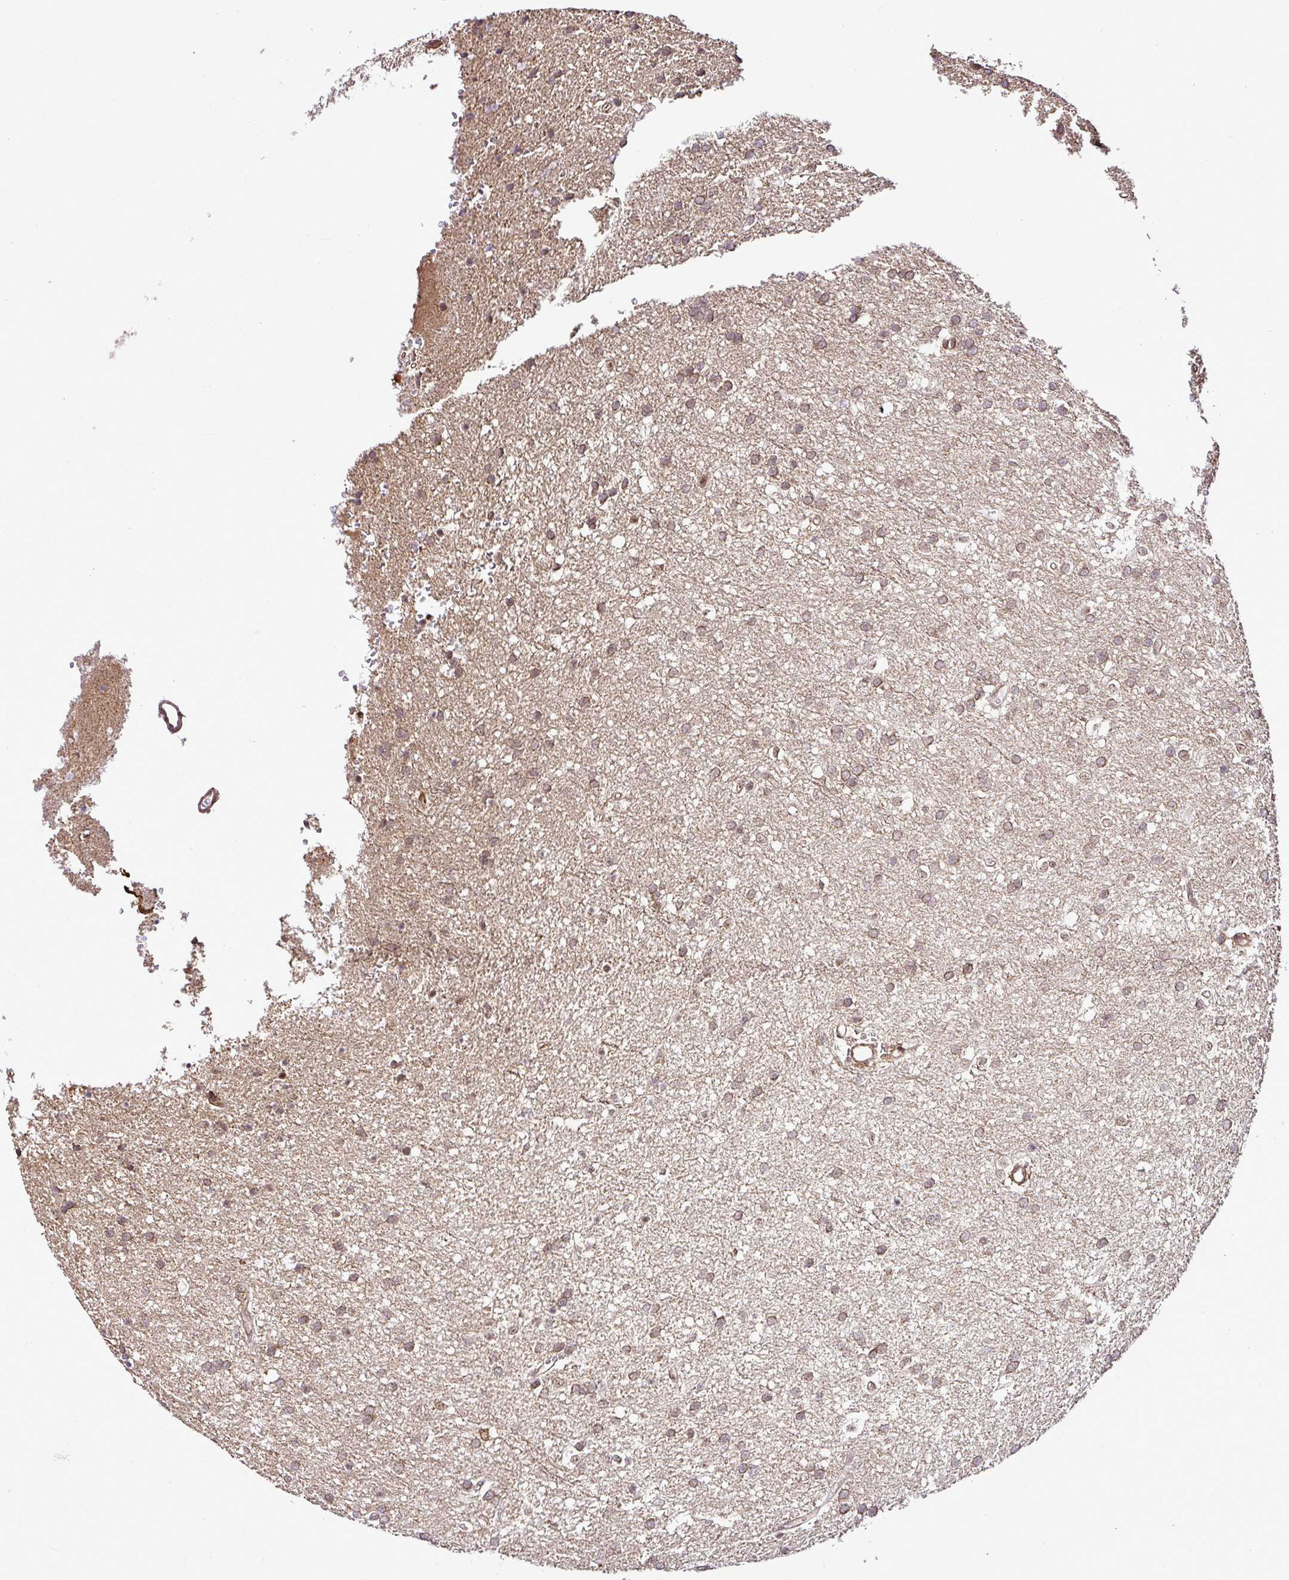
{"staining": {"intensity": "moderate", "quantity": "25%-75%", "location": "cytoplasmic/membranous,nuclear"}, "tissue": "glioma", "cell_type": "Tumor cells", "image_type": "cancer", "snomed": [{"axis": "morphology", "description": "Glioma, malignant, Low grade"}, {"axis": "topography", "description": "Brain"}], "caption": "The micrograph exhibits staining of malignant glioma (low-grade), revealing moderate cytoplasmic/membranous and nuclear protein expression (brown color) within tumor cells. The staining is performed using DAB brown chromogen to label protein expression. The nuclei are counter-stained blue using hematoxylin.", "gene": "FAM153A", "patient": {"sex": "female", "age": 33}}